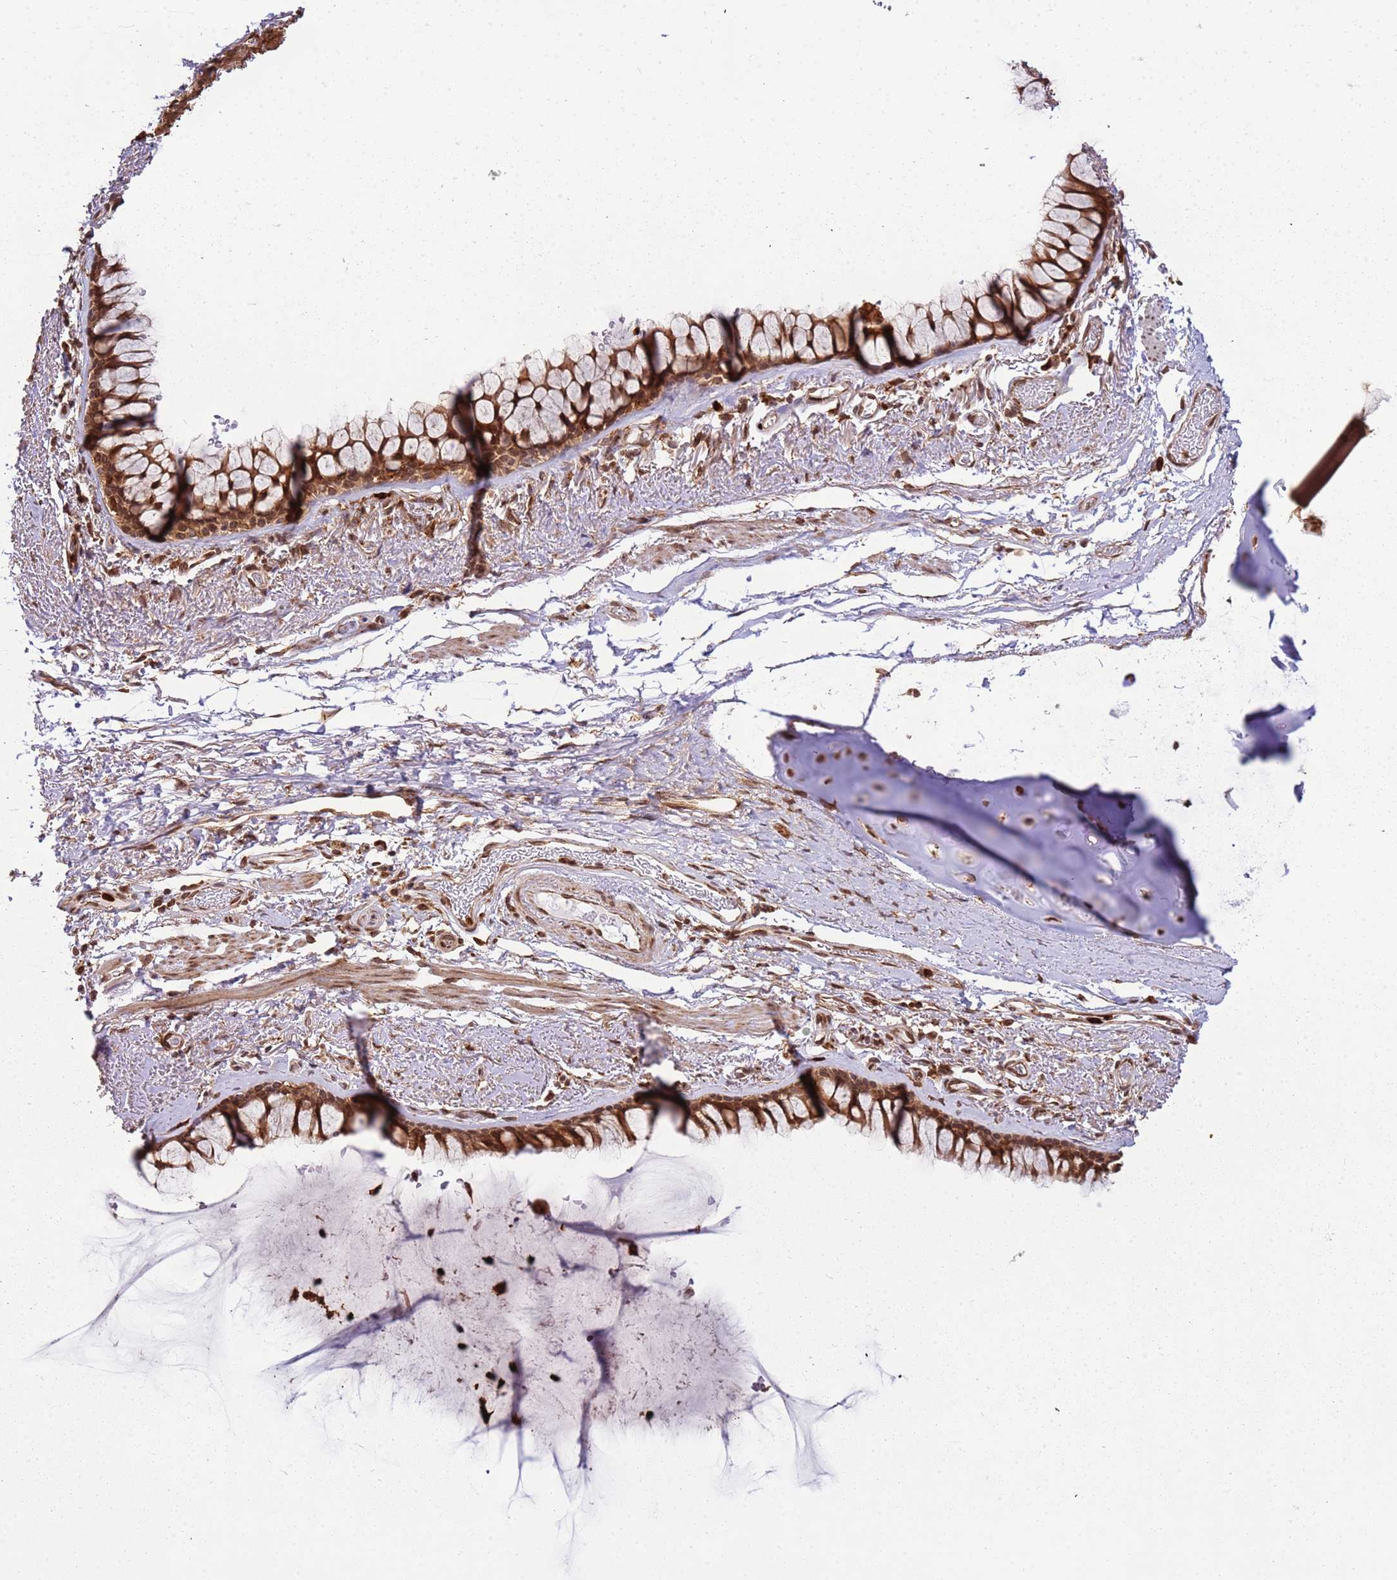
{"staining": {"intensity": "strong", "quantity": ">75%", "location": "cytoplasmic/membranous,nuclear"}, "tissue": "bronchus", "cell_type": "Respiratory epithelial cells", "image_type": "normal", "snomed": [{"axis": "morphology", "description": "Normal tissue, NOS"}, {"axis": "topography", "description": "Bronchus"}], "caption": "Protein analysis of benign bronchus displays strong cytoplasmic/membranous,nuclear staining in approximately >75% of respiratory epithelial cells.", "gene": "CEP170", "patient": {"sex": "male", "age": 65}}